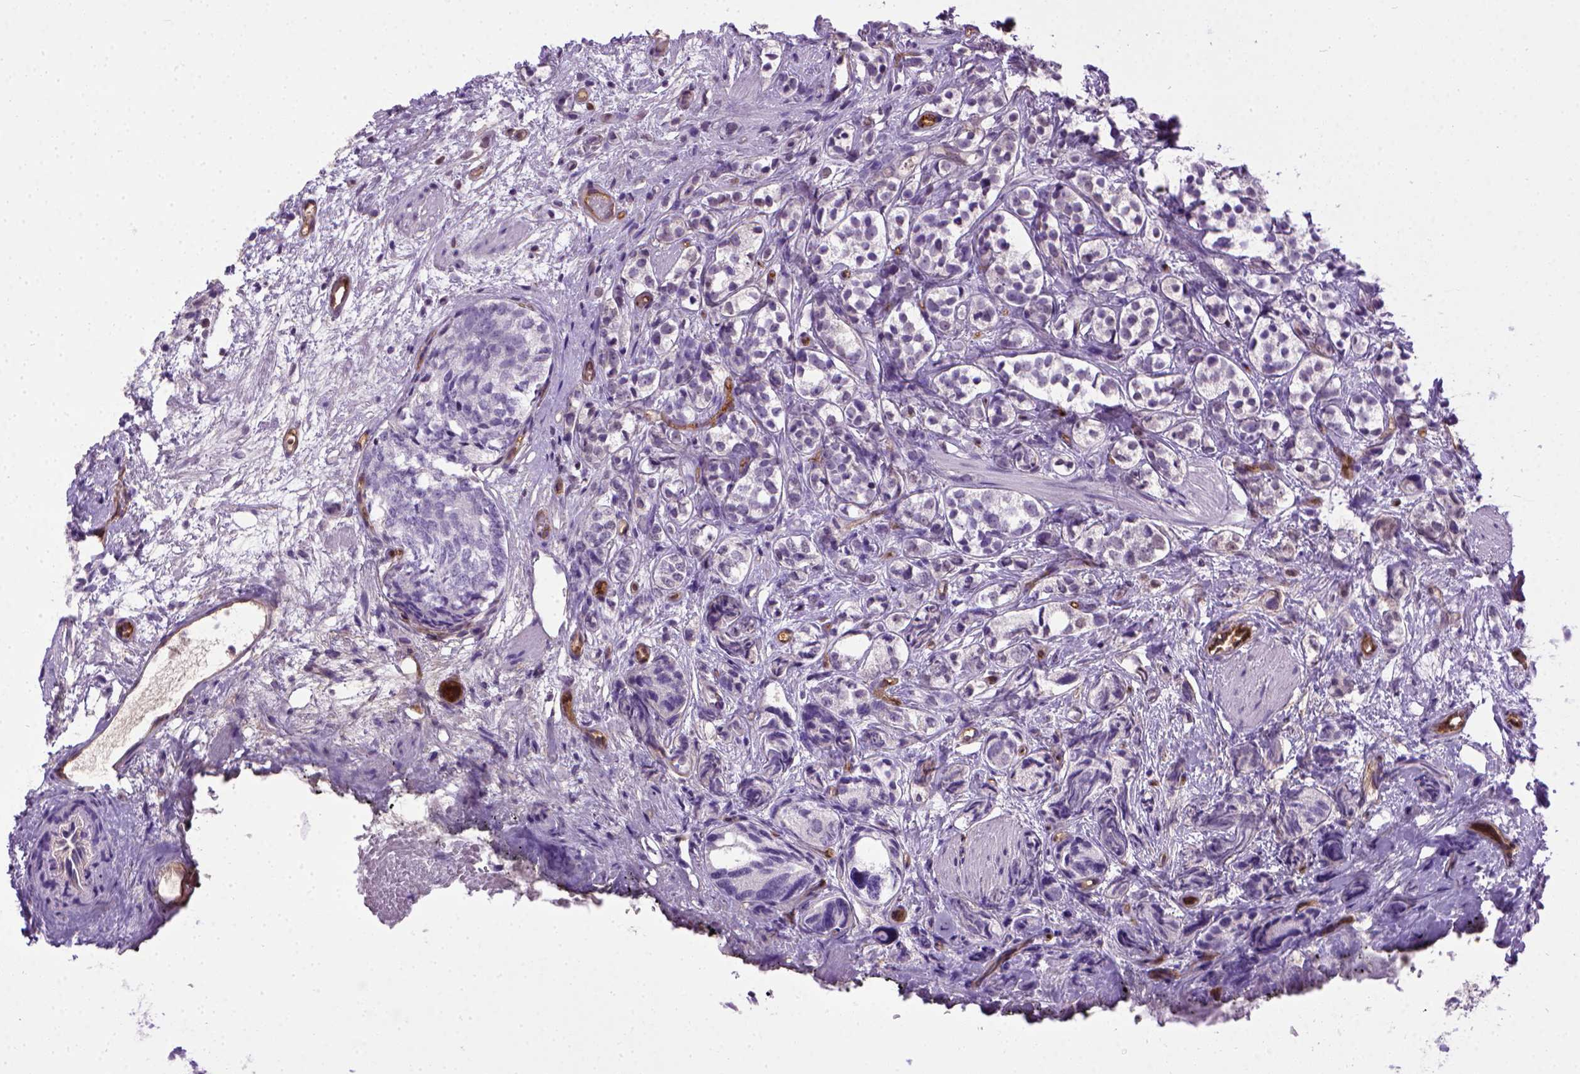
{"staining": {"intensity": "negative", "quantity": "none", "location": "none"}, "tissue": "prostate cancer", "cell_type": "Tumor cells", "image_type": "cancer", "snomed": [{"axis": "morphology", "description": "Adenocarcinoma, High grade"}, {"axis": "topography", "description": "Prostate"}], "caption": "High power microscopy photomicrograph of an immunohistochemistry image of prostate cancer, revealing no significant expression in tumor cells. (DAB immunohistochemistry (IHC) with hematoxylin counter stain).", "gene": "ENG", "patient": {"sex": "male", "age": 53}}